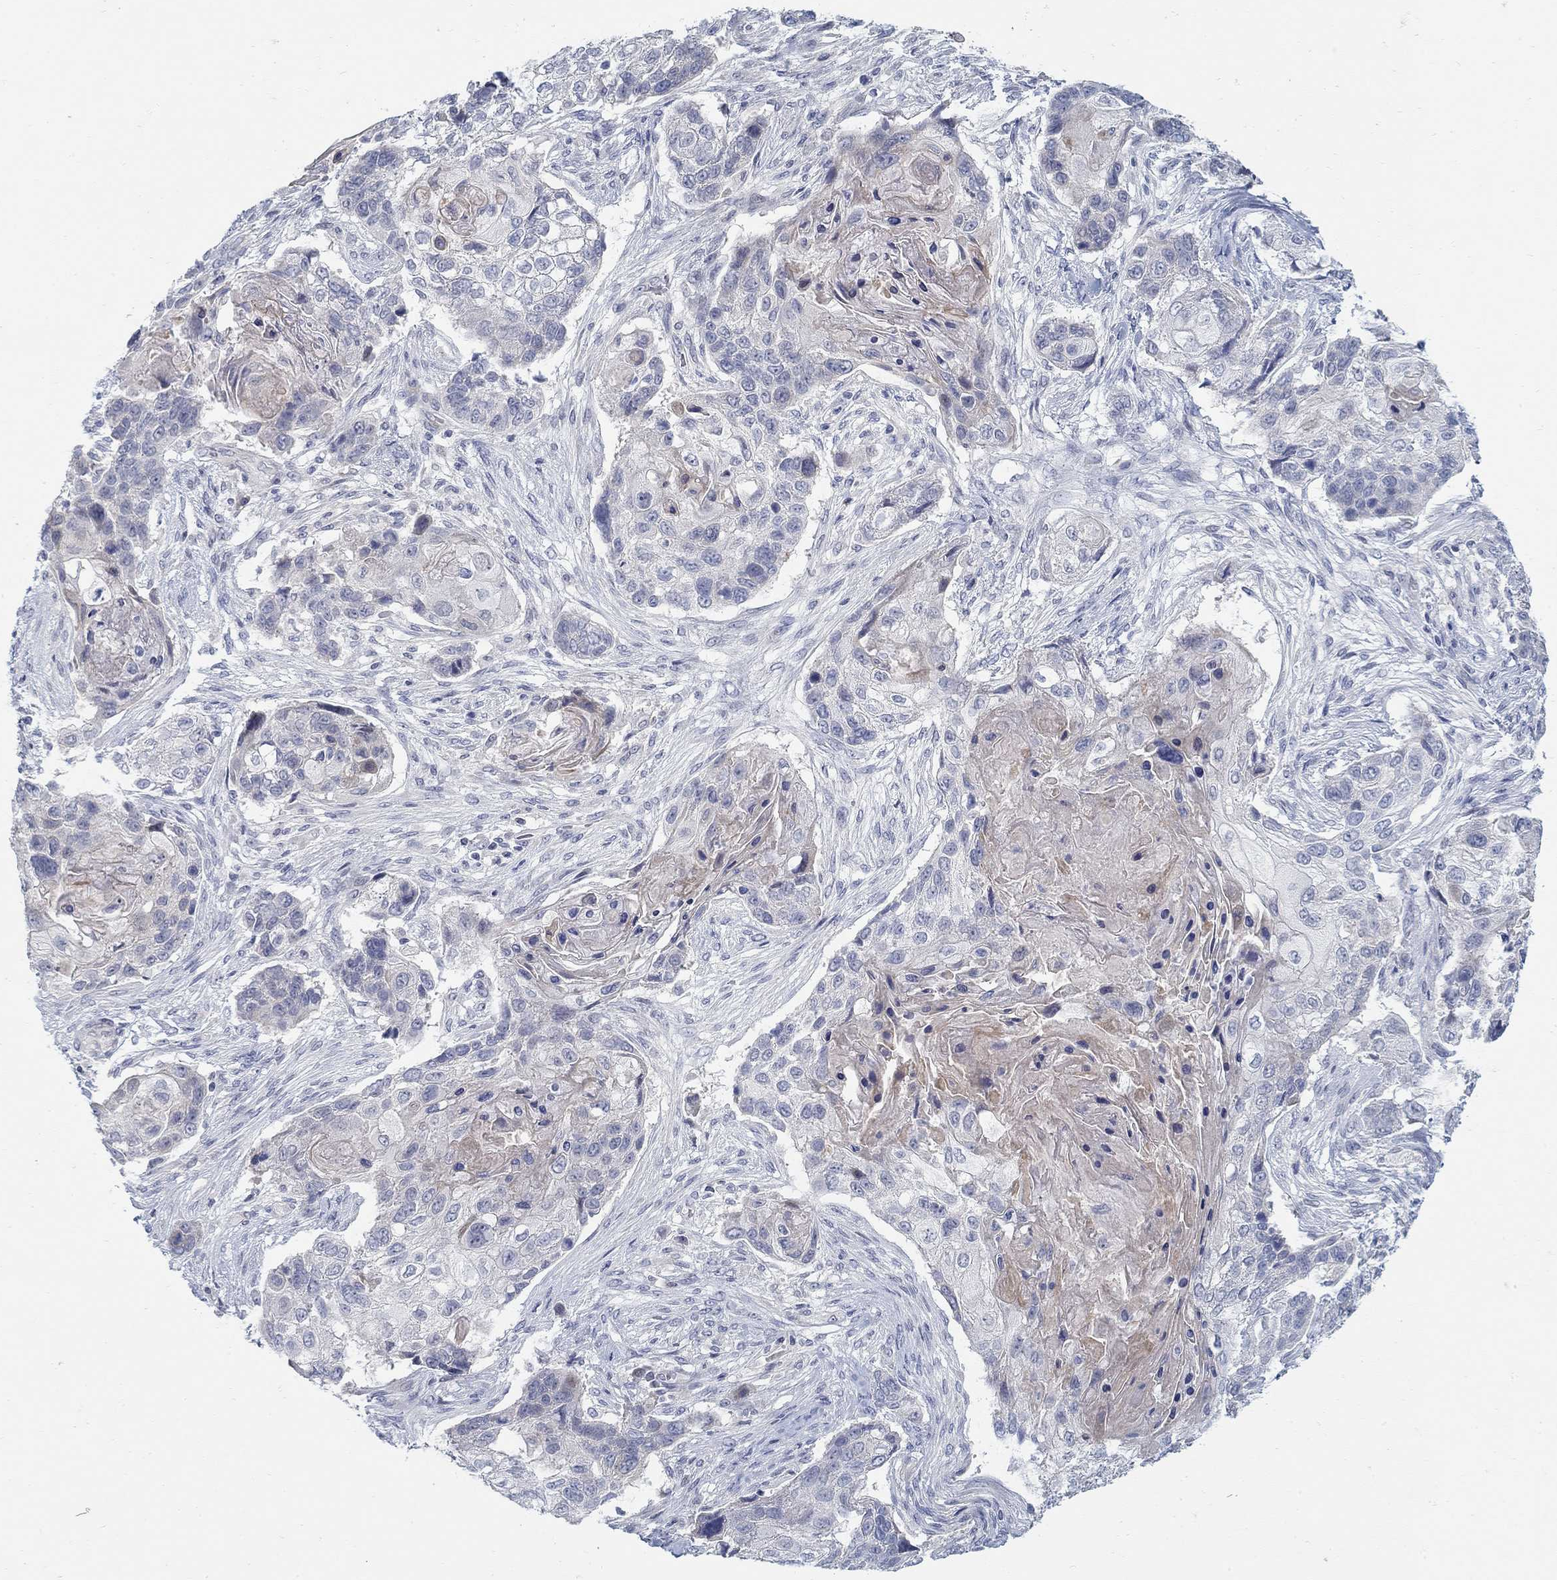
{"staining": {"intensity": "negative", "quantity": "none", "location": "none"}, "tissue": "lung cancer", "cell_type": "Tumor cells", "image_type": "cancer", "snomed": [{"axis": "morphology", "description": "Normal tissue, NOS"}, {"axis": "morphology", "description": "Squamous cell carcinoma, NOS"}, {"axis": "topography", "description": "Bronchus"}, {"axis": "topography", "description": "Lung"}], "caption": "Tumor cells are negative for protein expression in human lung cancer (squamous cell carcinoma).", "gene": "ANO7", "patient": {"sex": "male", "age": 69}}